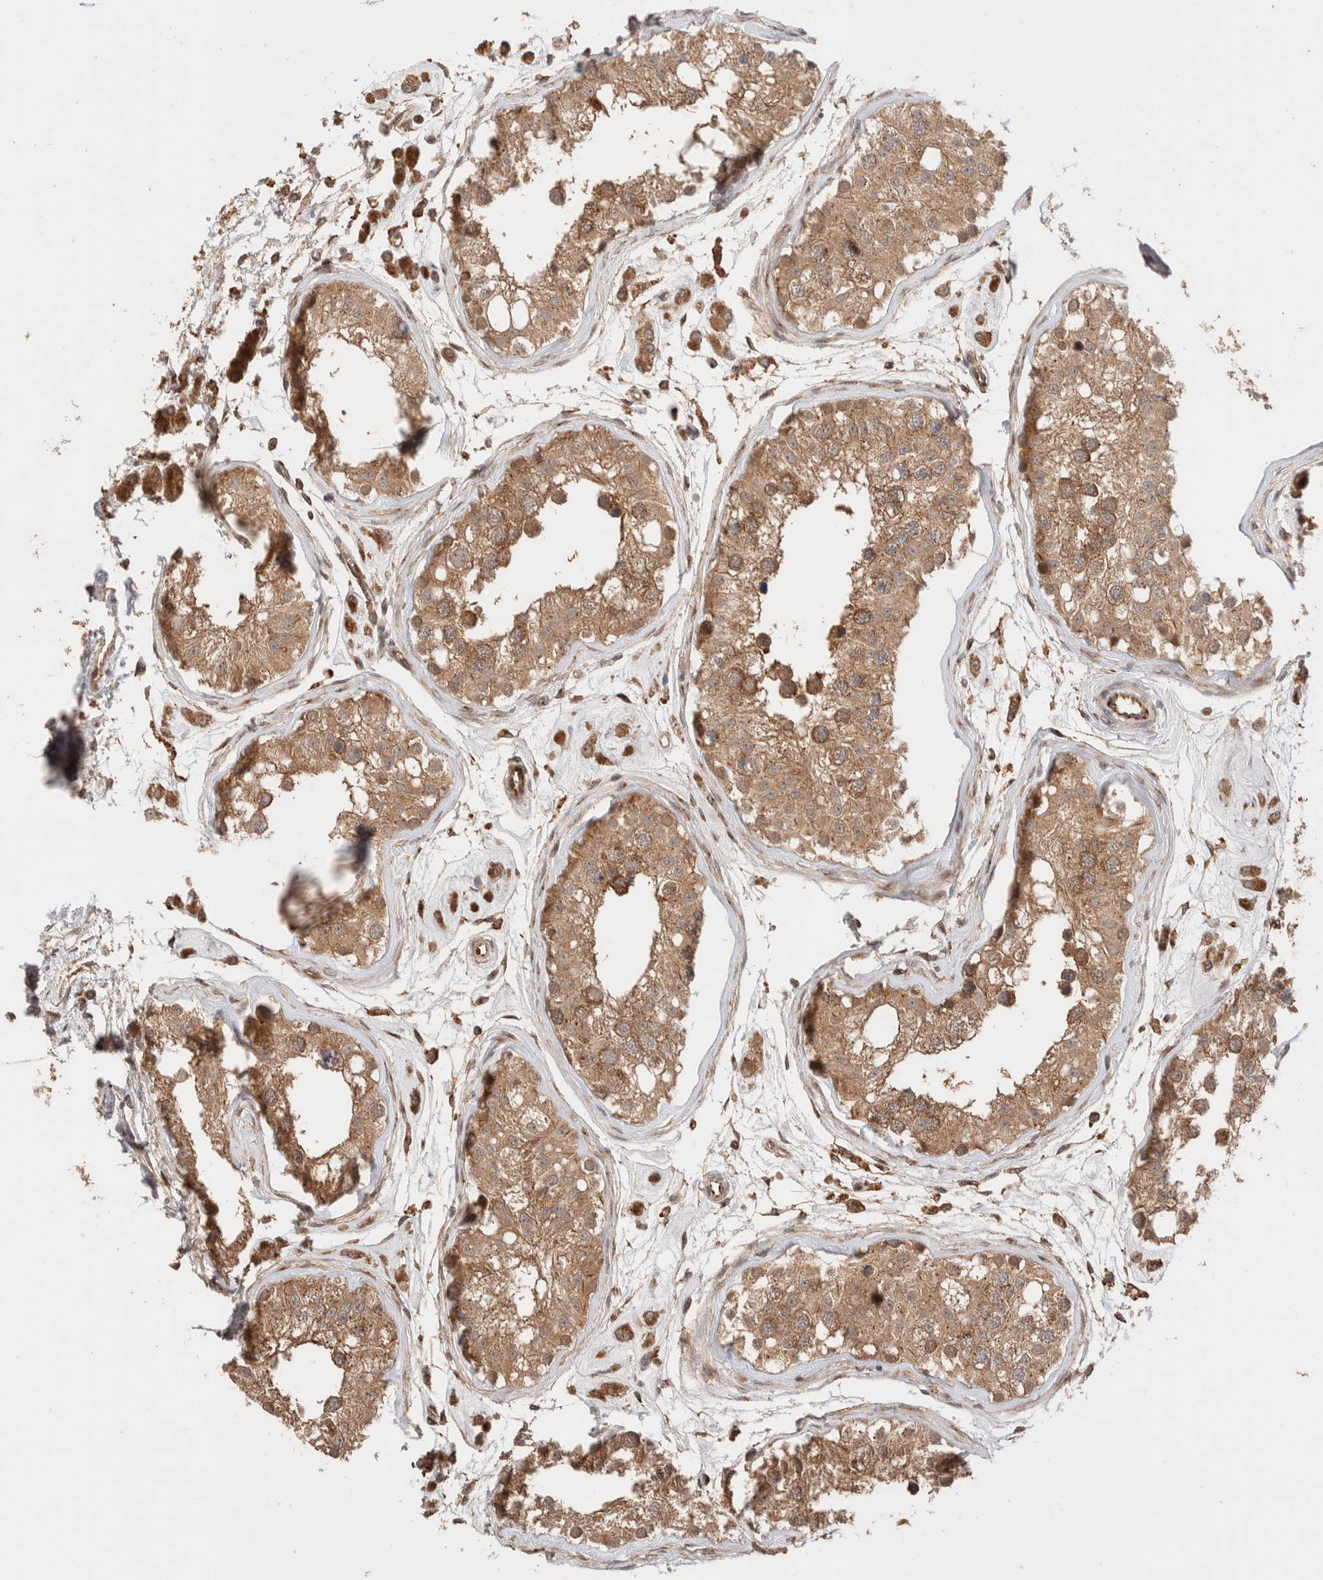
{"staining": {"intensity": "moderate", "quantity": ">75%", "location": "cytoplasmic/membranous"}, "tissue": "testis", "cell_type": "Cells in seminiferous ducts", "image_type": "normal", "snomed": [{"axis": "morphology", "description": "Normal tissue, NOS"}, {"axis": "morphology", "description": "Adenocarcinoma, metastatic, NOS"}, {"axis": "topography", "description": "Testis"}], "caption": "Protein expression analysis of normal testis reveals moderate cytoplasmic/membranous positivity in about >75% of cells in seminiferous ducts.", "gene": "SIKE1", "patient": {"sex": "male", "age": 26}}